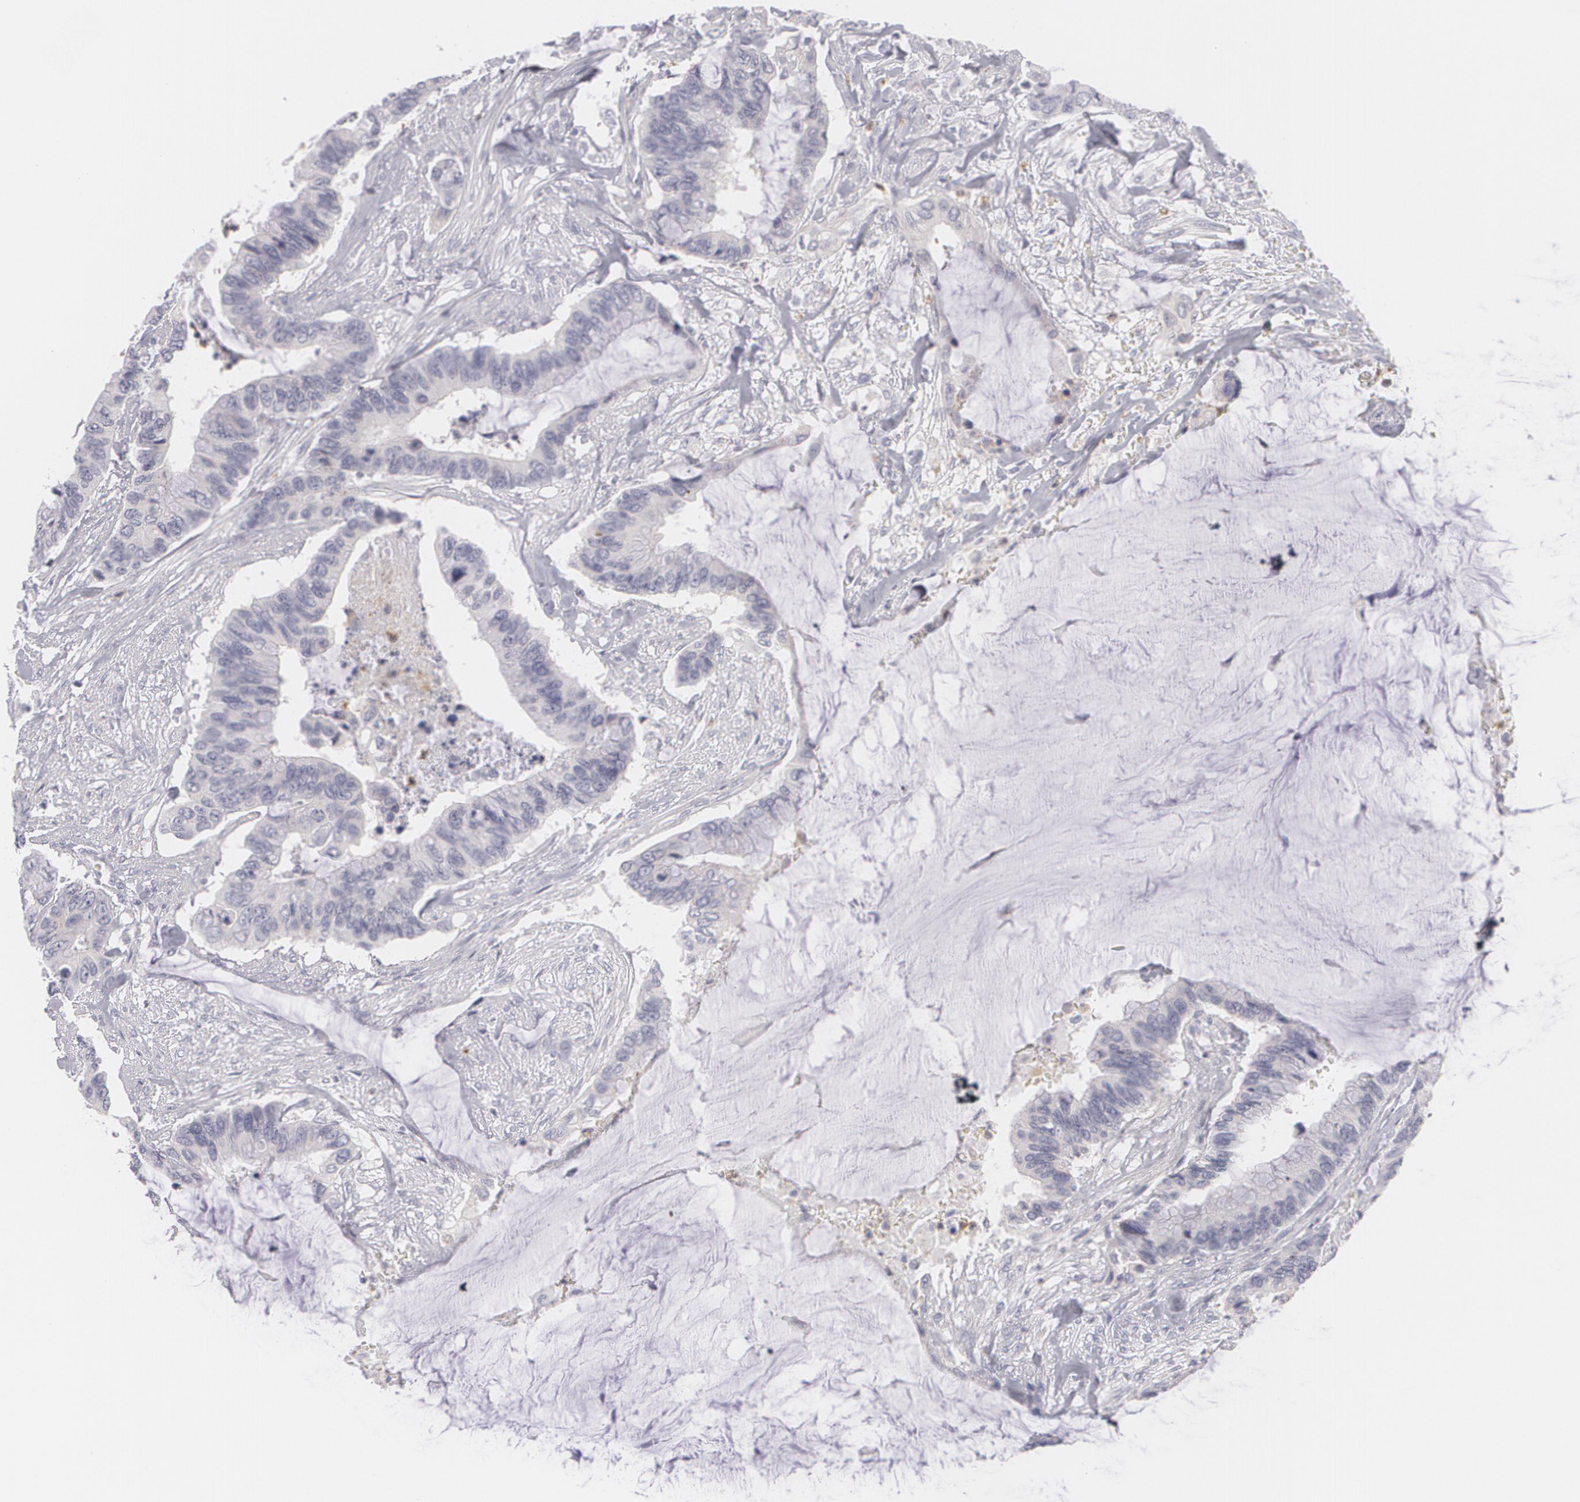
{"staining": {"intensity": "negative", "quantity": "none", "location": "none"}, "tissue": "colorectal cancer", "cell_type": "Tumor cells", "image_type": "cancer", "snomed": [{"axis": "morphology", "description": "Adenocarcinoma, NOS"}, {"axis": "topography", "description": "Rectum"}], "caption": "A high-resolution photomicrograph shows immunohistochemistry staining of colorectal cancer (adenocarcinoma), which shows no significant positivity in tumor cells.", "gene": "FAM181A", "patient": {"sex": "female", "age": 59}}